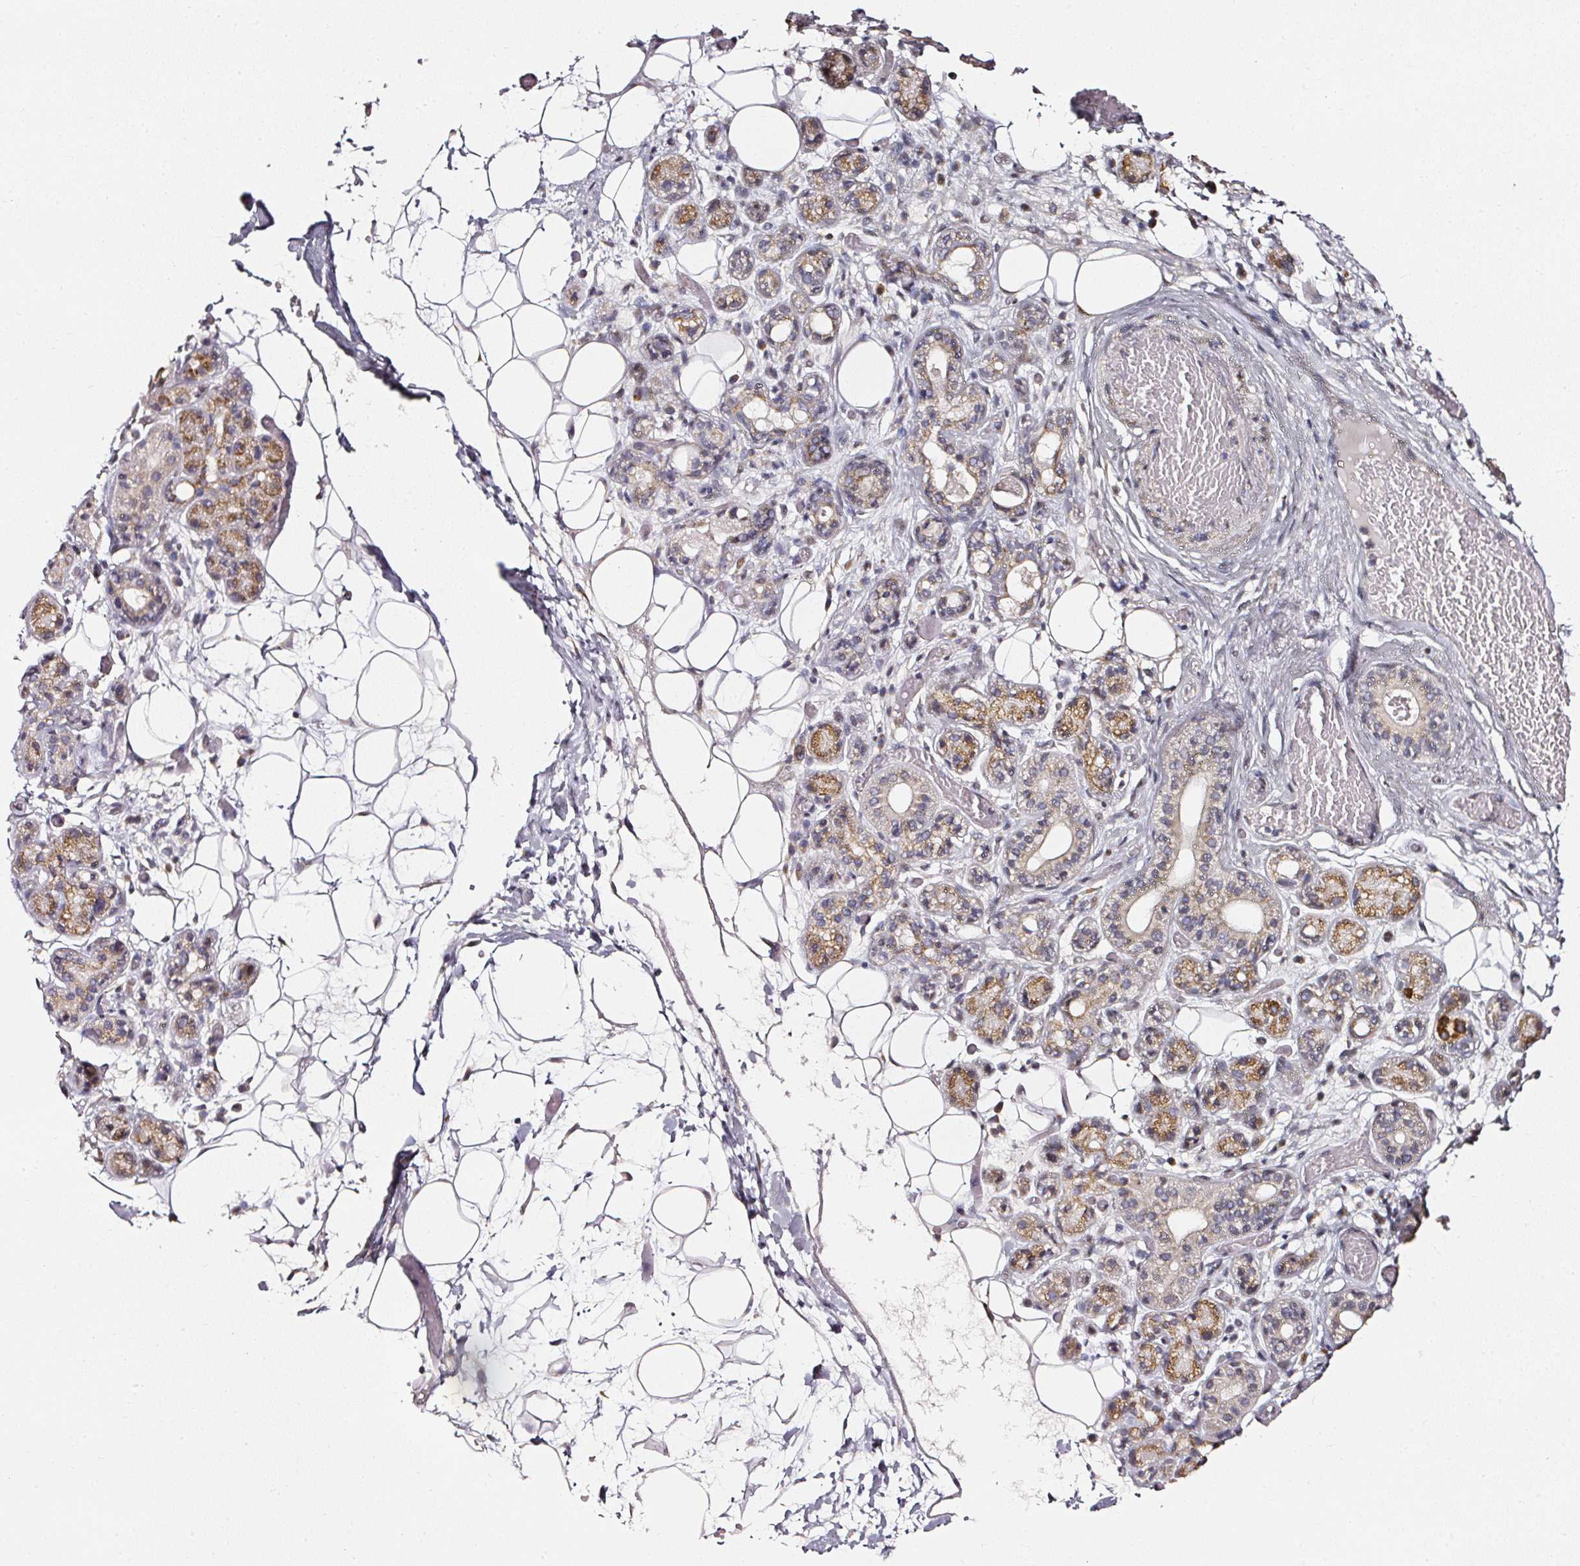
{"staining": {"intensity": "moderate", "quantity": "25%-75%", "location": "cytoplasmic/membranous"}, "tissue": "salivary gland", "cell_type": "Glandular cells", "image_type": "normal", "snomed": [{"axis": "morphology", "description": "Normal tissue, NOS"}, {"axis": "topography", "description": "Salivary gland"}], "caption": "An image of human salivary gland stained for a protein demonstrates moderate cytoplasmic/membranous brown staining in glandular cells.", "gene": "NTRK1", "patient": {"sex": "male", "age": 82}}